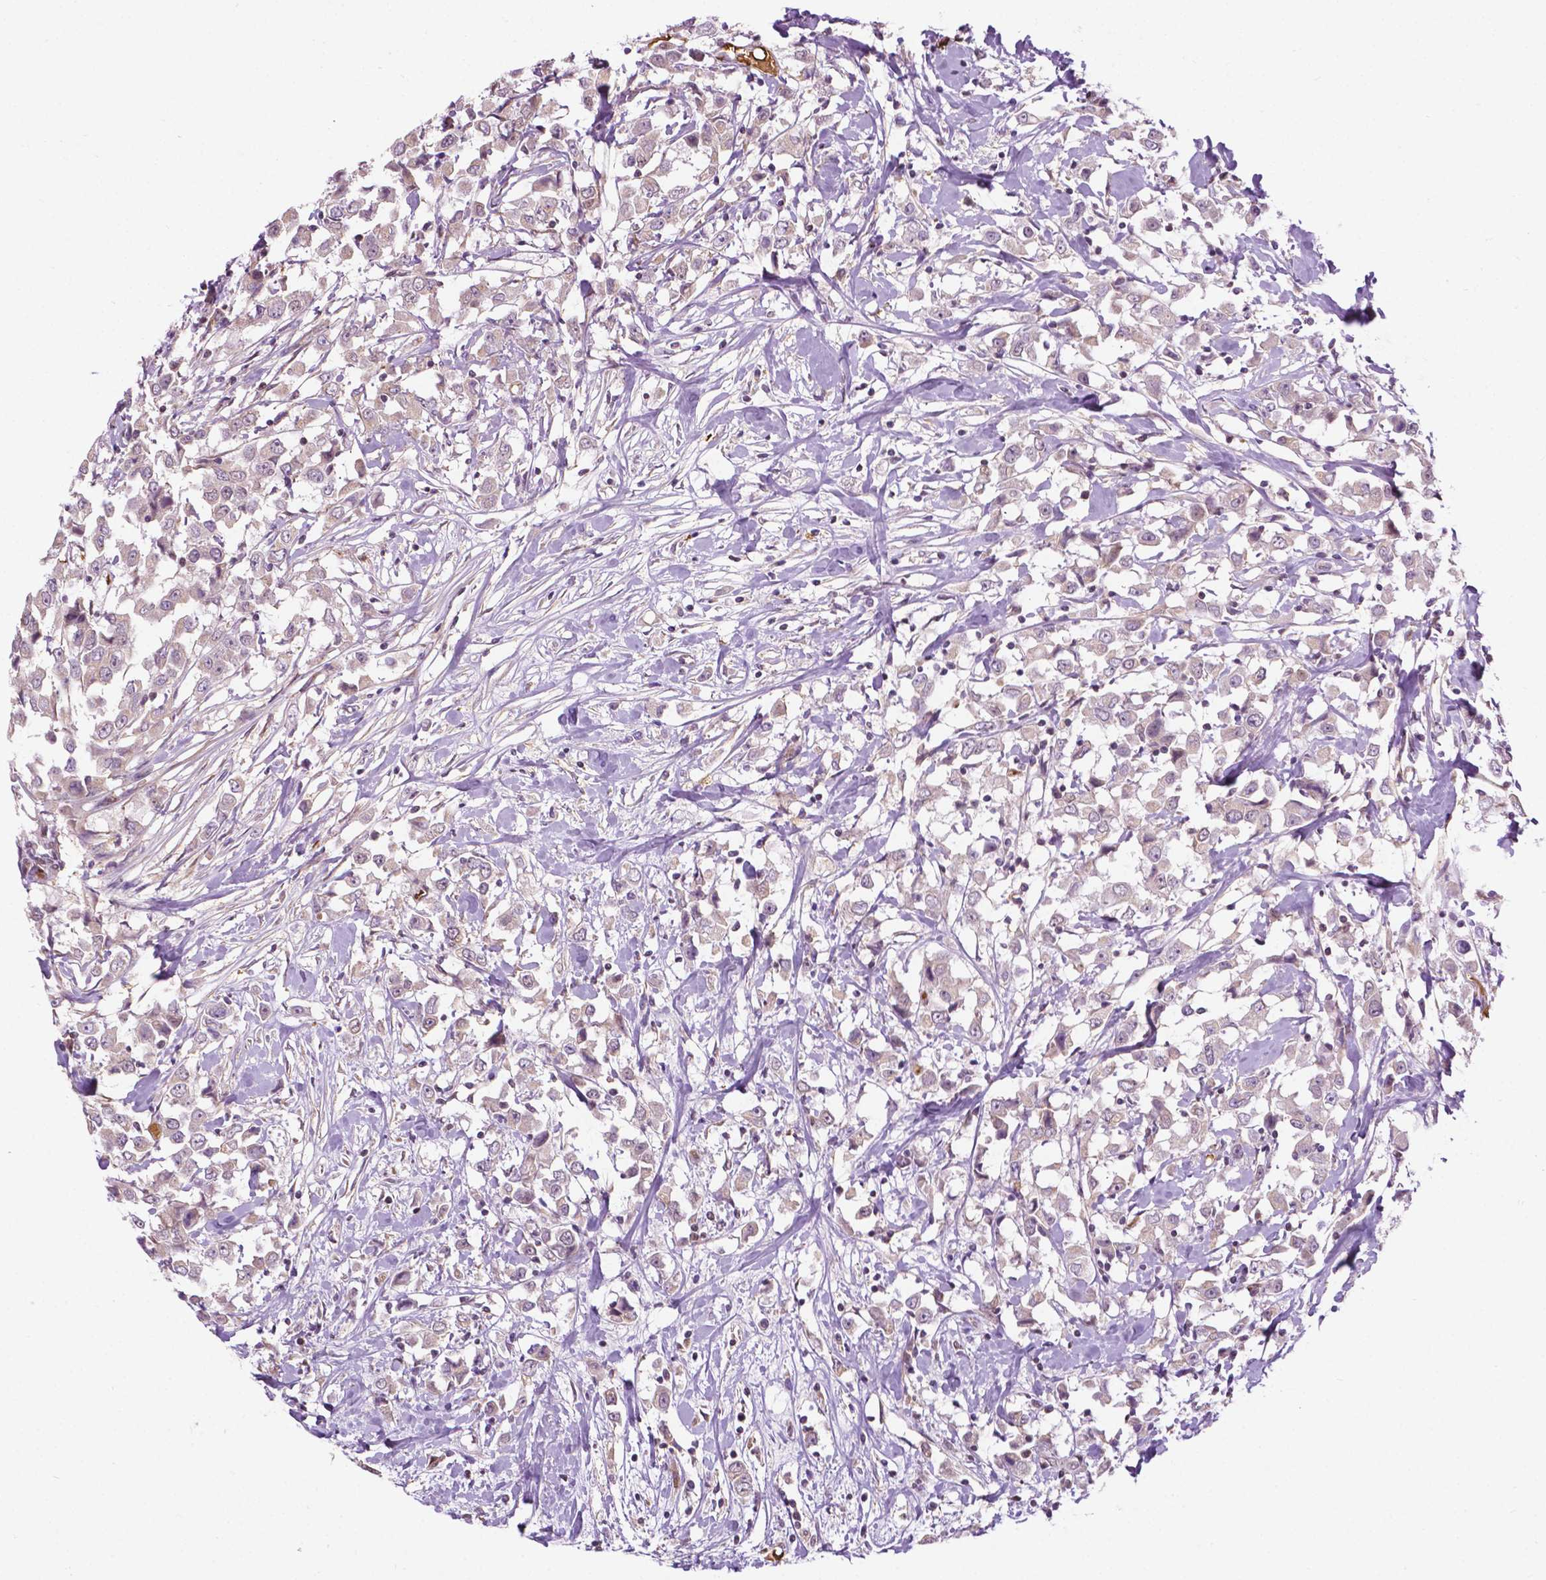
{"staining": {"intensity": "weak", "quantity": "<25%", "location": "cytoplasmic/membranous,nuclear"}, "tissue": "breast cancer", "cell_type": "Tumor cells", "image_type": "cancer", "snomed": [{"axis": "morphology", "description": "Duct carcinoma"}, {"axis": "topography", "description": "Breast"}], "caption": "Tumor cells are negative for protein expression in human breast intraductal carcinoma.", "gene": "ZNF41", "patient": {"sex": "female", "age": 61}}